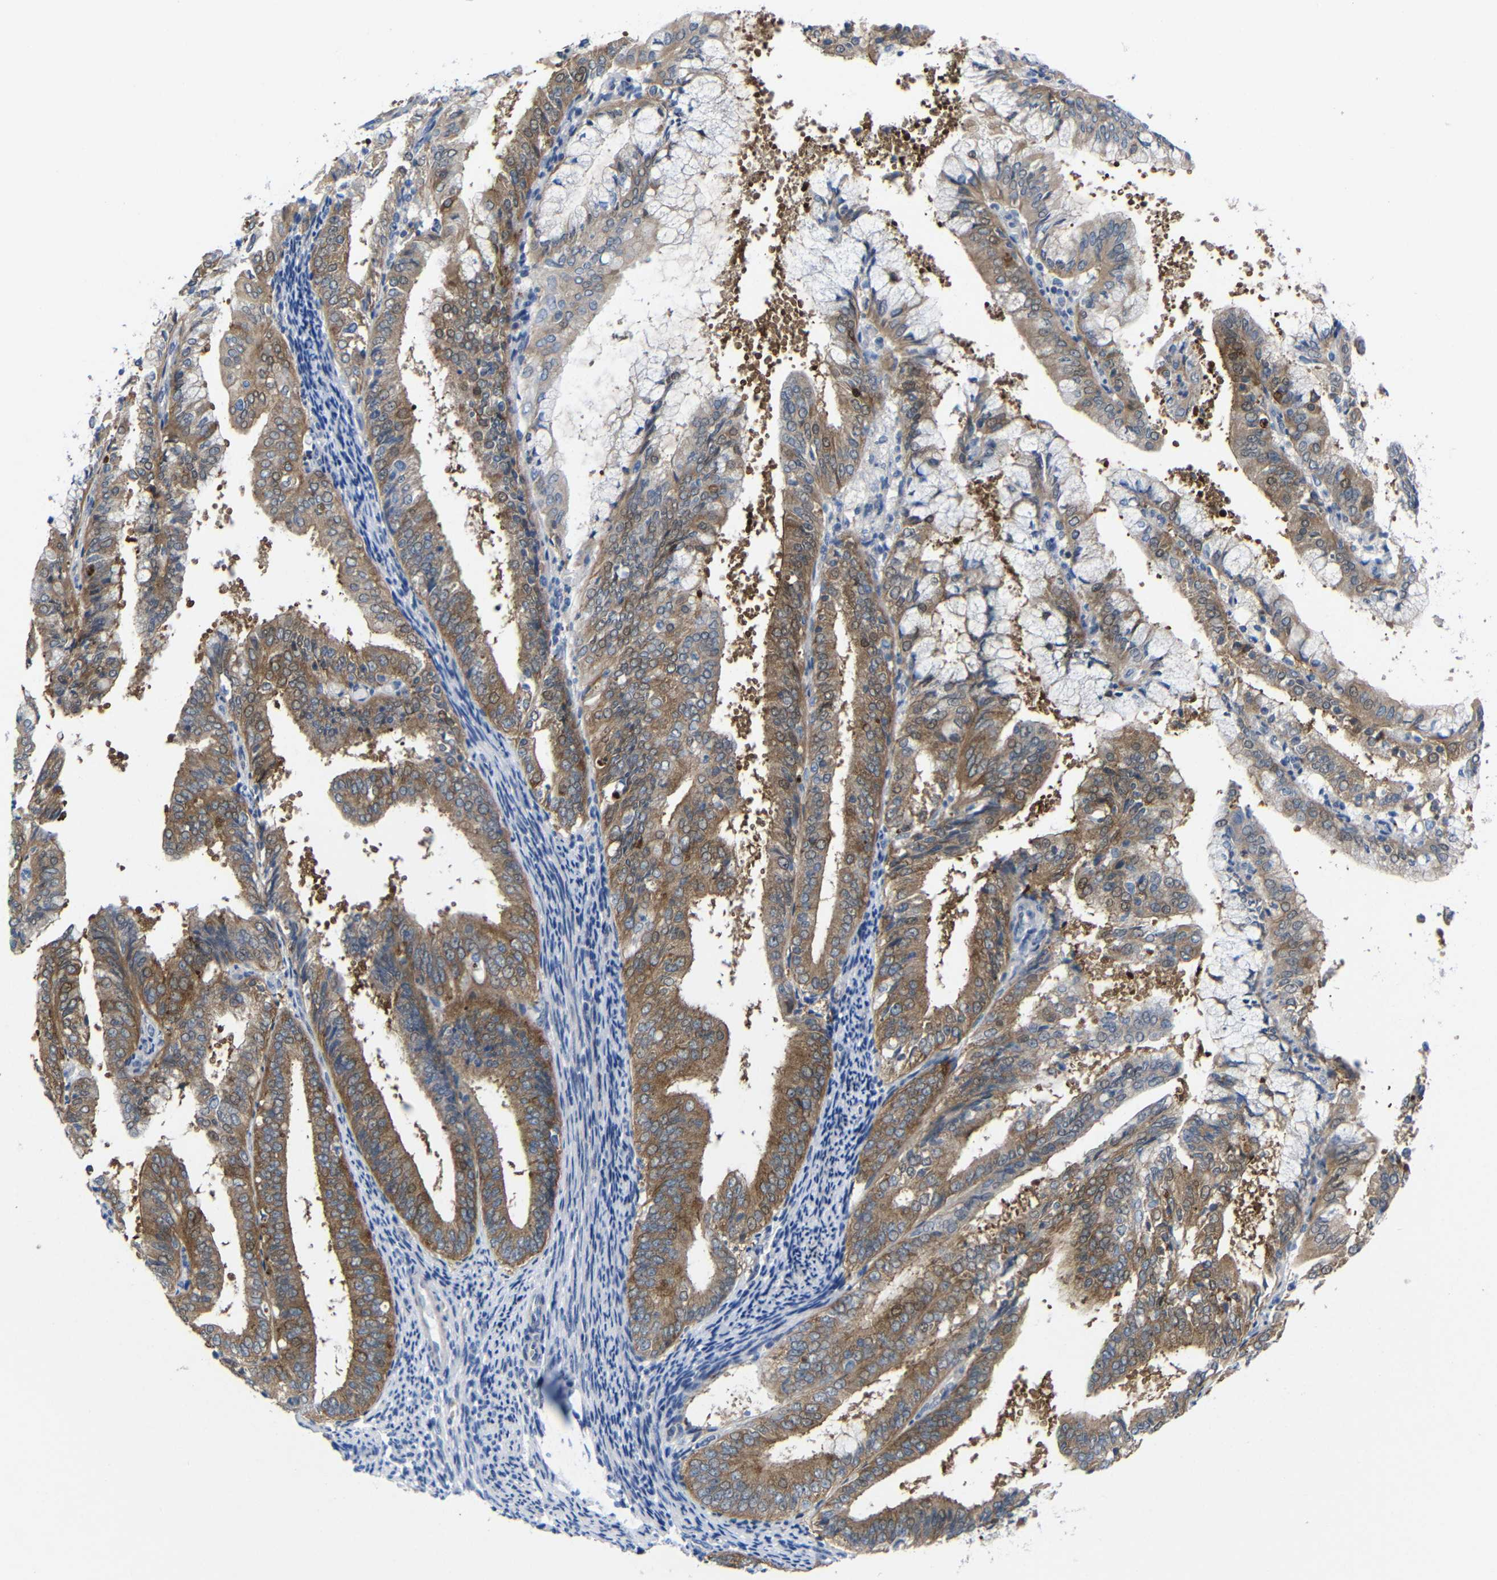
{"staining": {"intensity": "moderate", "quantity": ">75%", "location": "cytoplasmic/membranous"}, "tissue": "endometrial cancer", "cell_type": "Tumor cells", "image_type": "cancer", "snomed": [{"axis": "morphology", "description": "Adenocarcinoma, NOS"}, {"axis": "topography", "description": "Endometrium"}], "caption": "IHC (DAB) staining of human adenocarcinoma (endometrial) reveals moderate cytoplasmic/membranous protein staining in approximately >75% of tumor cells.", "gene": "CMTM1", "patient": {"sex": "female", "age": 59}}